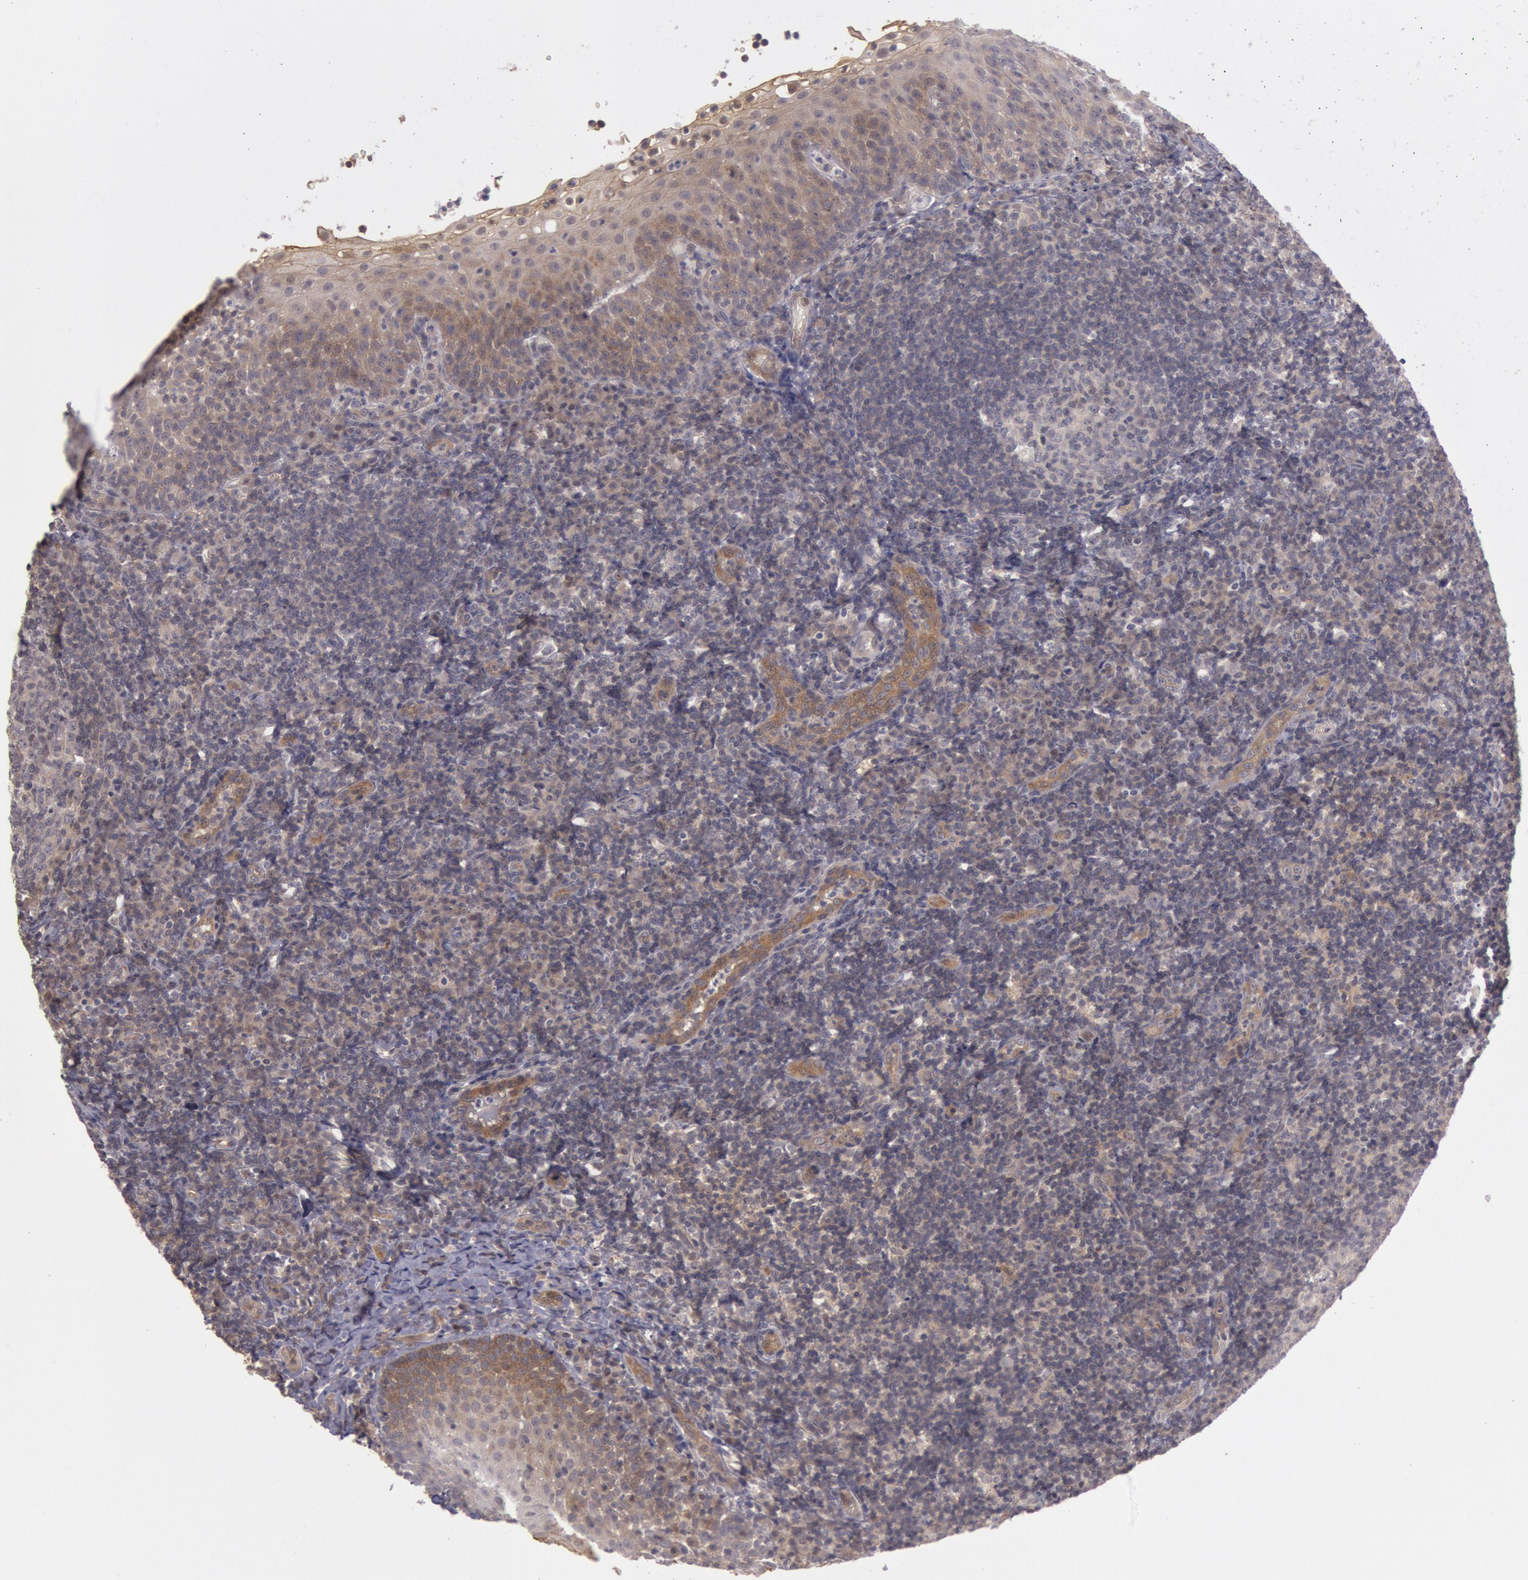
{"staining": {"intensity": "weak", "quantity": "25%-75%", "location": "cytoplasmic/membranous"}, "tissue": "tonsil", "cell_type": "Germinal center cells", "image_type": "normal", "snomed": [{"axis": "morphology", "description": "Normal tissue, NOS"}, {"axis": "topography", "description": "Tonsil"}], "caption": "Tonsil stained with DAB (3,3'-diaminobenzidine) immunohistochemistry (IHC) reveals low levels of weak cytoplasmic/membranous expression in about 25%-75% of germinal center cells. (DAB (3,3'-diaminobenzidine) = brown stain, brightfield microscopy at high magnification).", "gene": "TRIB2", "patient": {"sex": "female", "age": 40}}